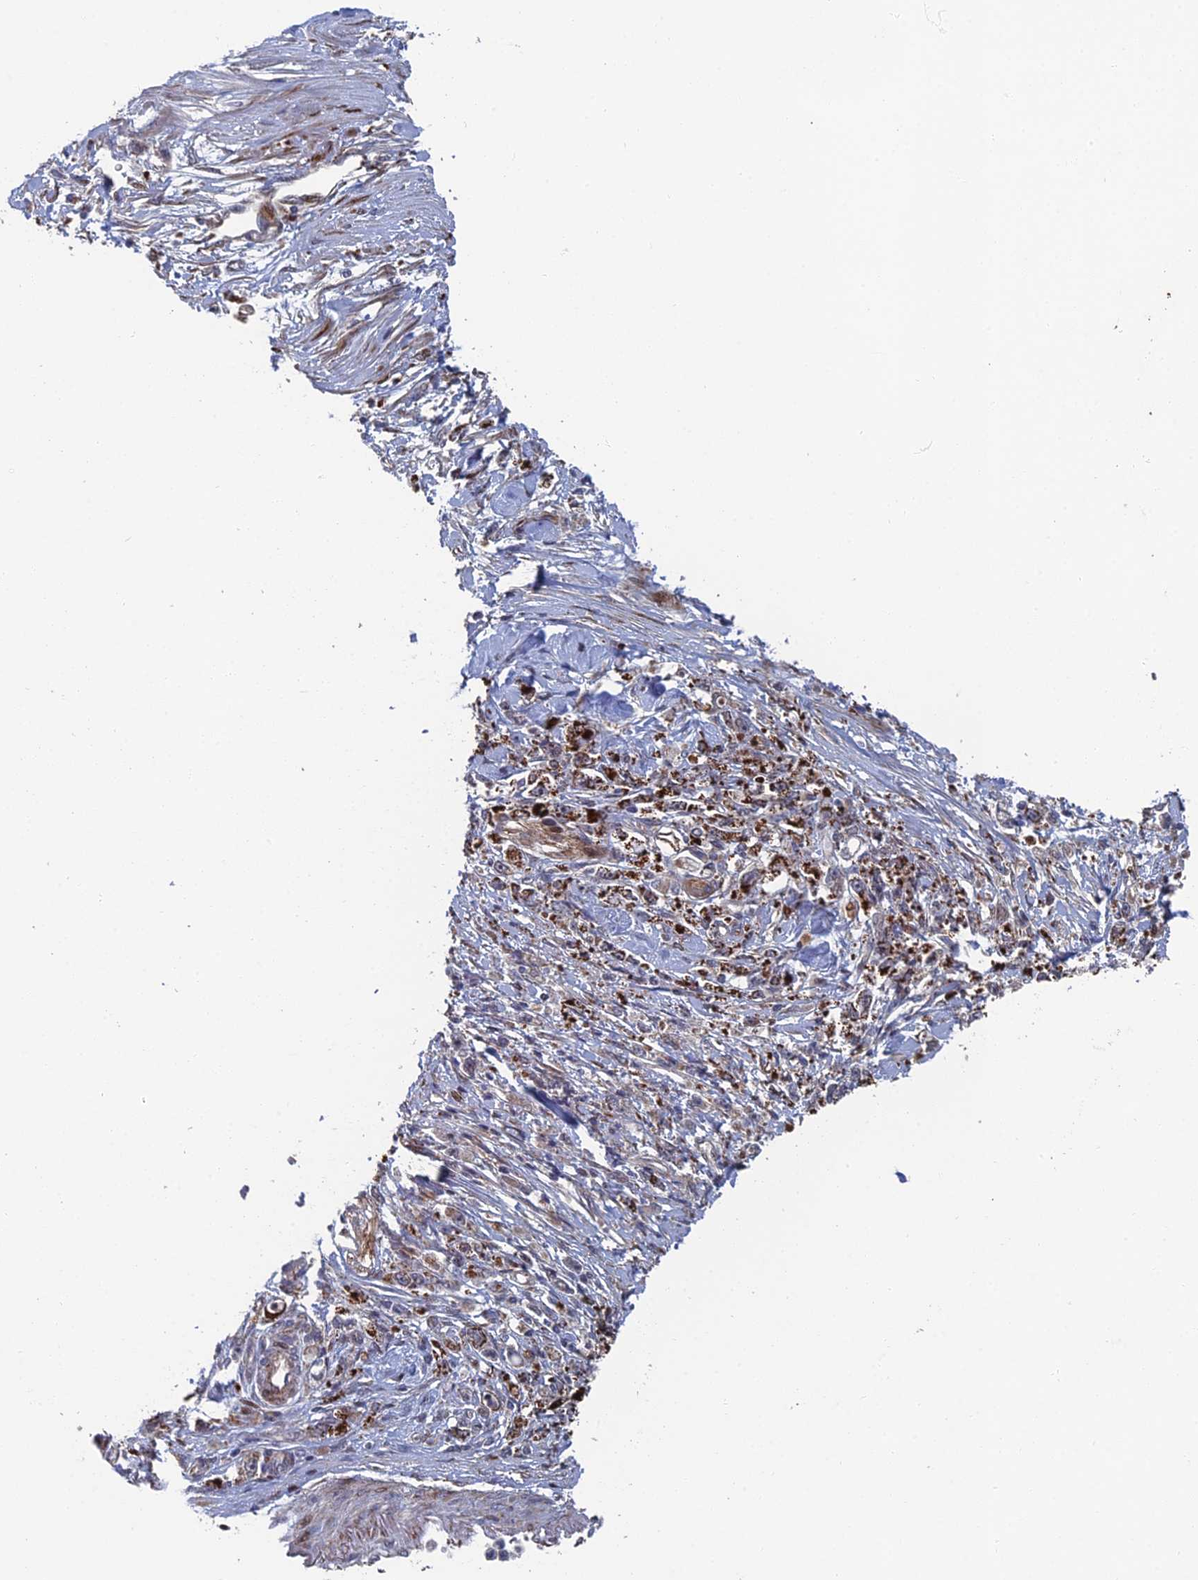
{"staining": {"intensity": "negative", "quantity": "none", "location": "none"}, "tissue": "stomach cancer", "cell_type": "Tumor cells", "image_type": "cancer", "snomed": [{"axis": "morphology", "description": "Adenocarcinoma, NOS"}, {"axis": "topography", "description": "Stomach"}], "caption": "Stomach adenocarcinoma was stained to show a protein in brown. There is no significant positivity in tumor cells.", "gene": "GTF2IRD1", "patient": {"sex": "female", "age": 59}}